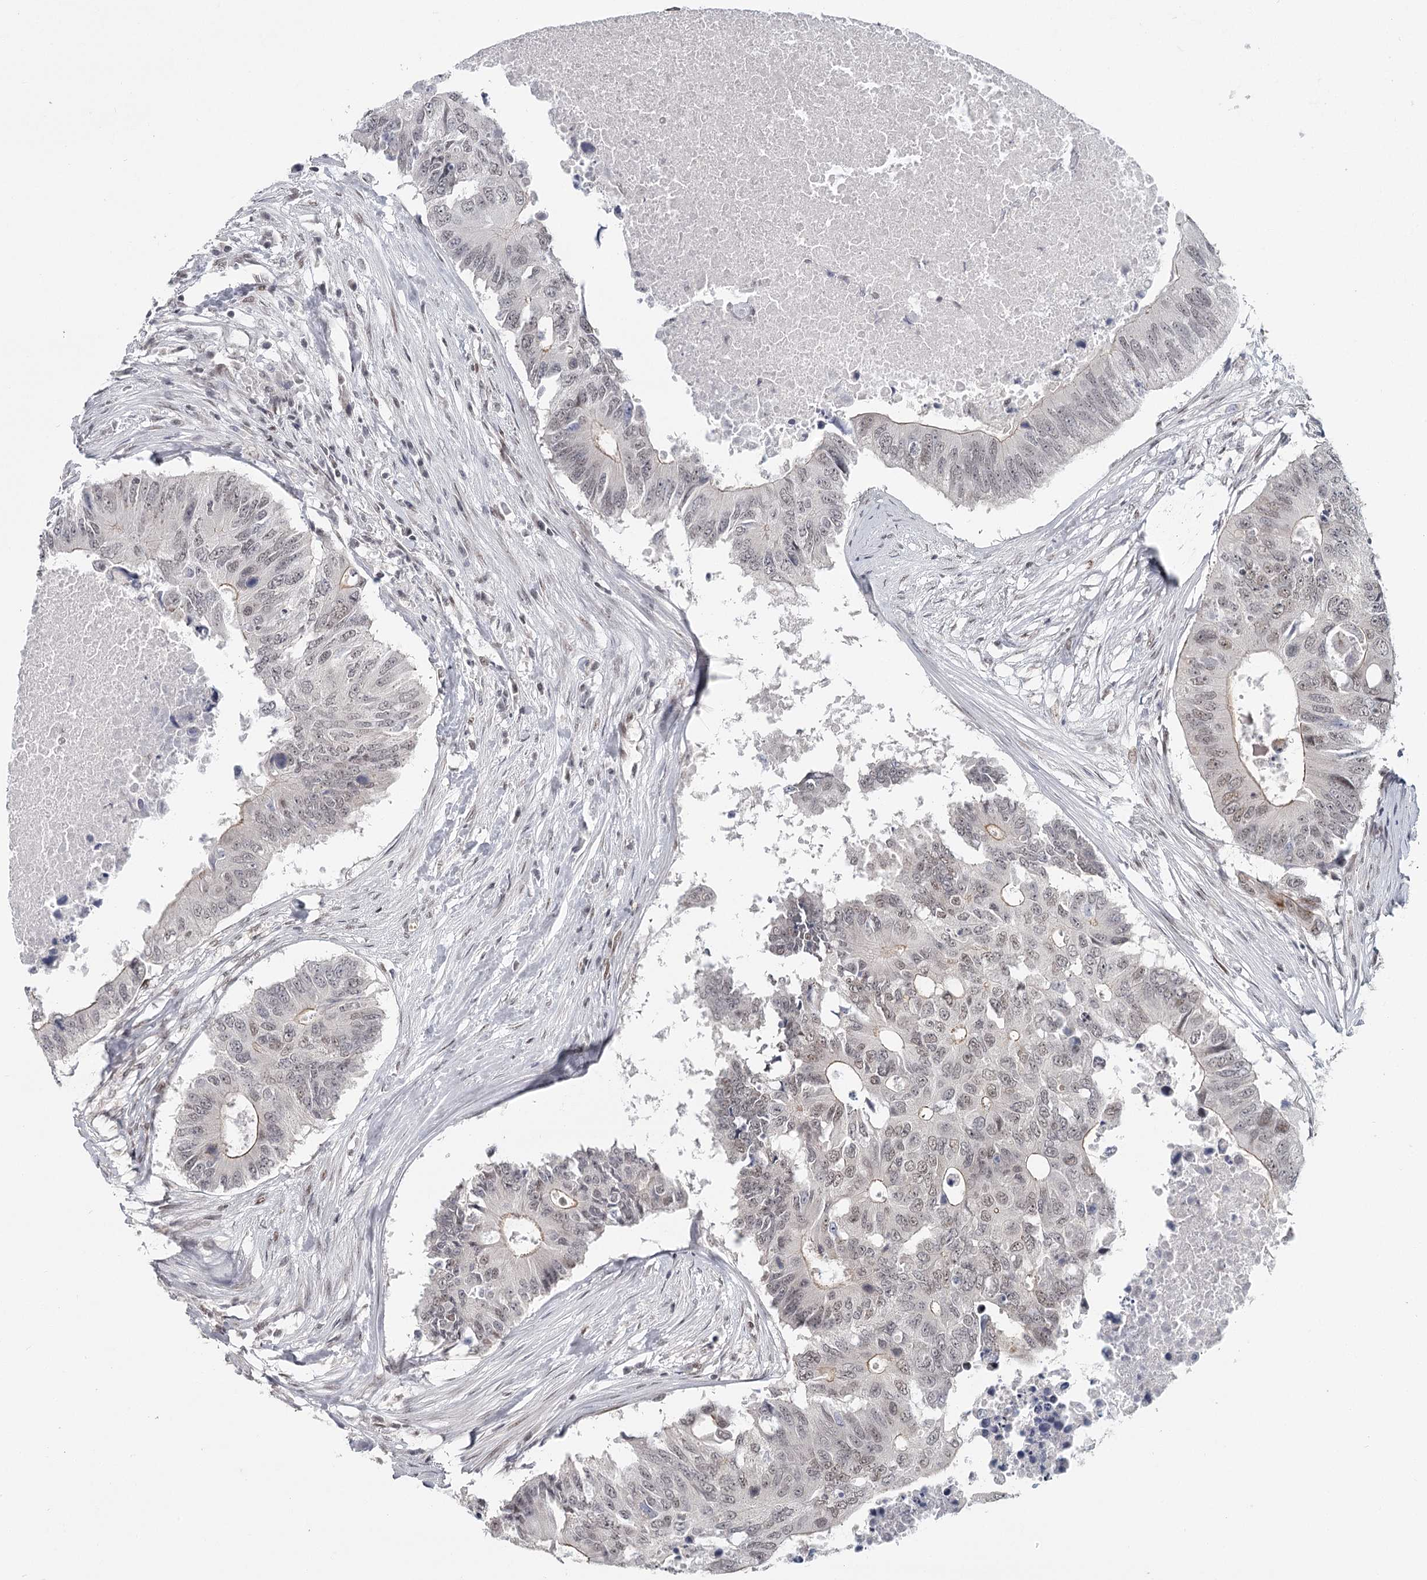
{"staining": {"intensity": "weak", "quantity": ">75%", "location": "nuclear"}, "tissue": "colorectal cancer", "cell_type": "Tumor cells", "image_type": "cancer", "snomed": [{"axis": "morphology", "description": "Adenocarcinoma, NOS"}, {"axis": "topography", "description": "Colon"}], "caption": "The micrograph displays immunohistochemical staining of adenocarcinoma (colorectal). There is weak nuclear expression is present in about >75% of tumor cells. The protein is stained brown, and the nuclei are stained in blue (DAB (3,3'-diaminobenzidine) IHC with brightfield microscopy, high magnification).", "gene": "FAM13C", "patient": {"sex": "male", "age": 71}}